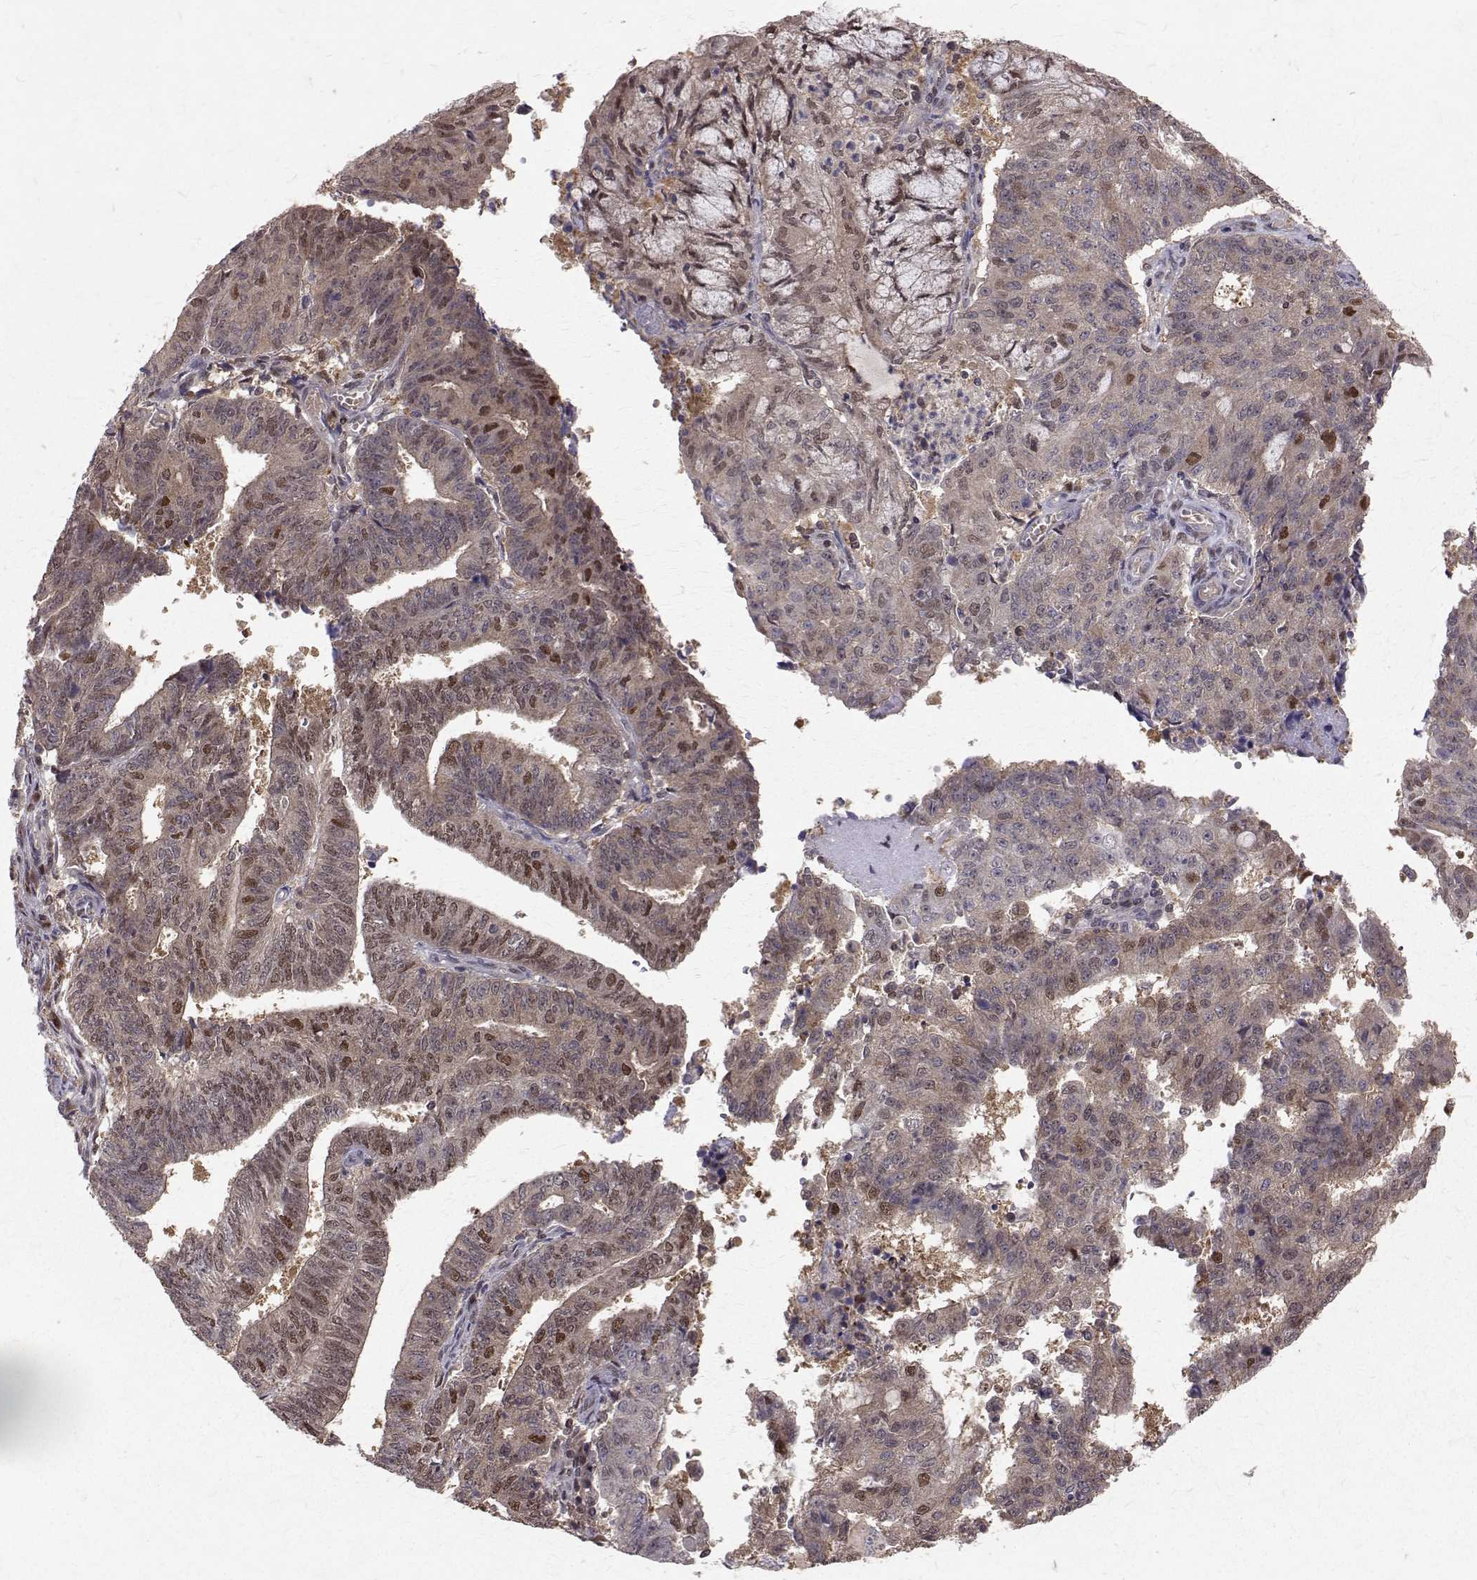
{"staining": {"intensity": "weak", "quantity": "25%-75%", "location": "cytoplasmic/membranous,nuclear"}, "tissue": "endometrial cancer", "cell_type": "Tumor cells", "image_type": "cancer", "snomed": [{"axis": "morphology", "description": "Adenocarcinoma, NOS"}, {"axis": "topography", "description": "Endometrium"}], "caption": "This photomicrograph exhibits adenocarcinoma (endometrial) stained with IHC to label a protein in brown. The cytoplasmic/membranous and nuclear of tumor cells show weak positivity for the protein. Nuclei are counter-stained blue.", "gene": "NIF3L1", "patient": {"sex": "female", "age": 82}}